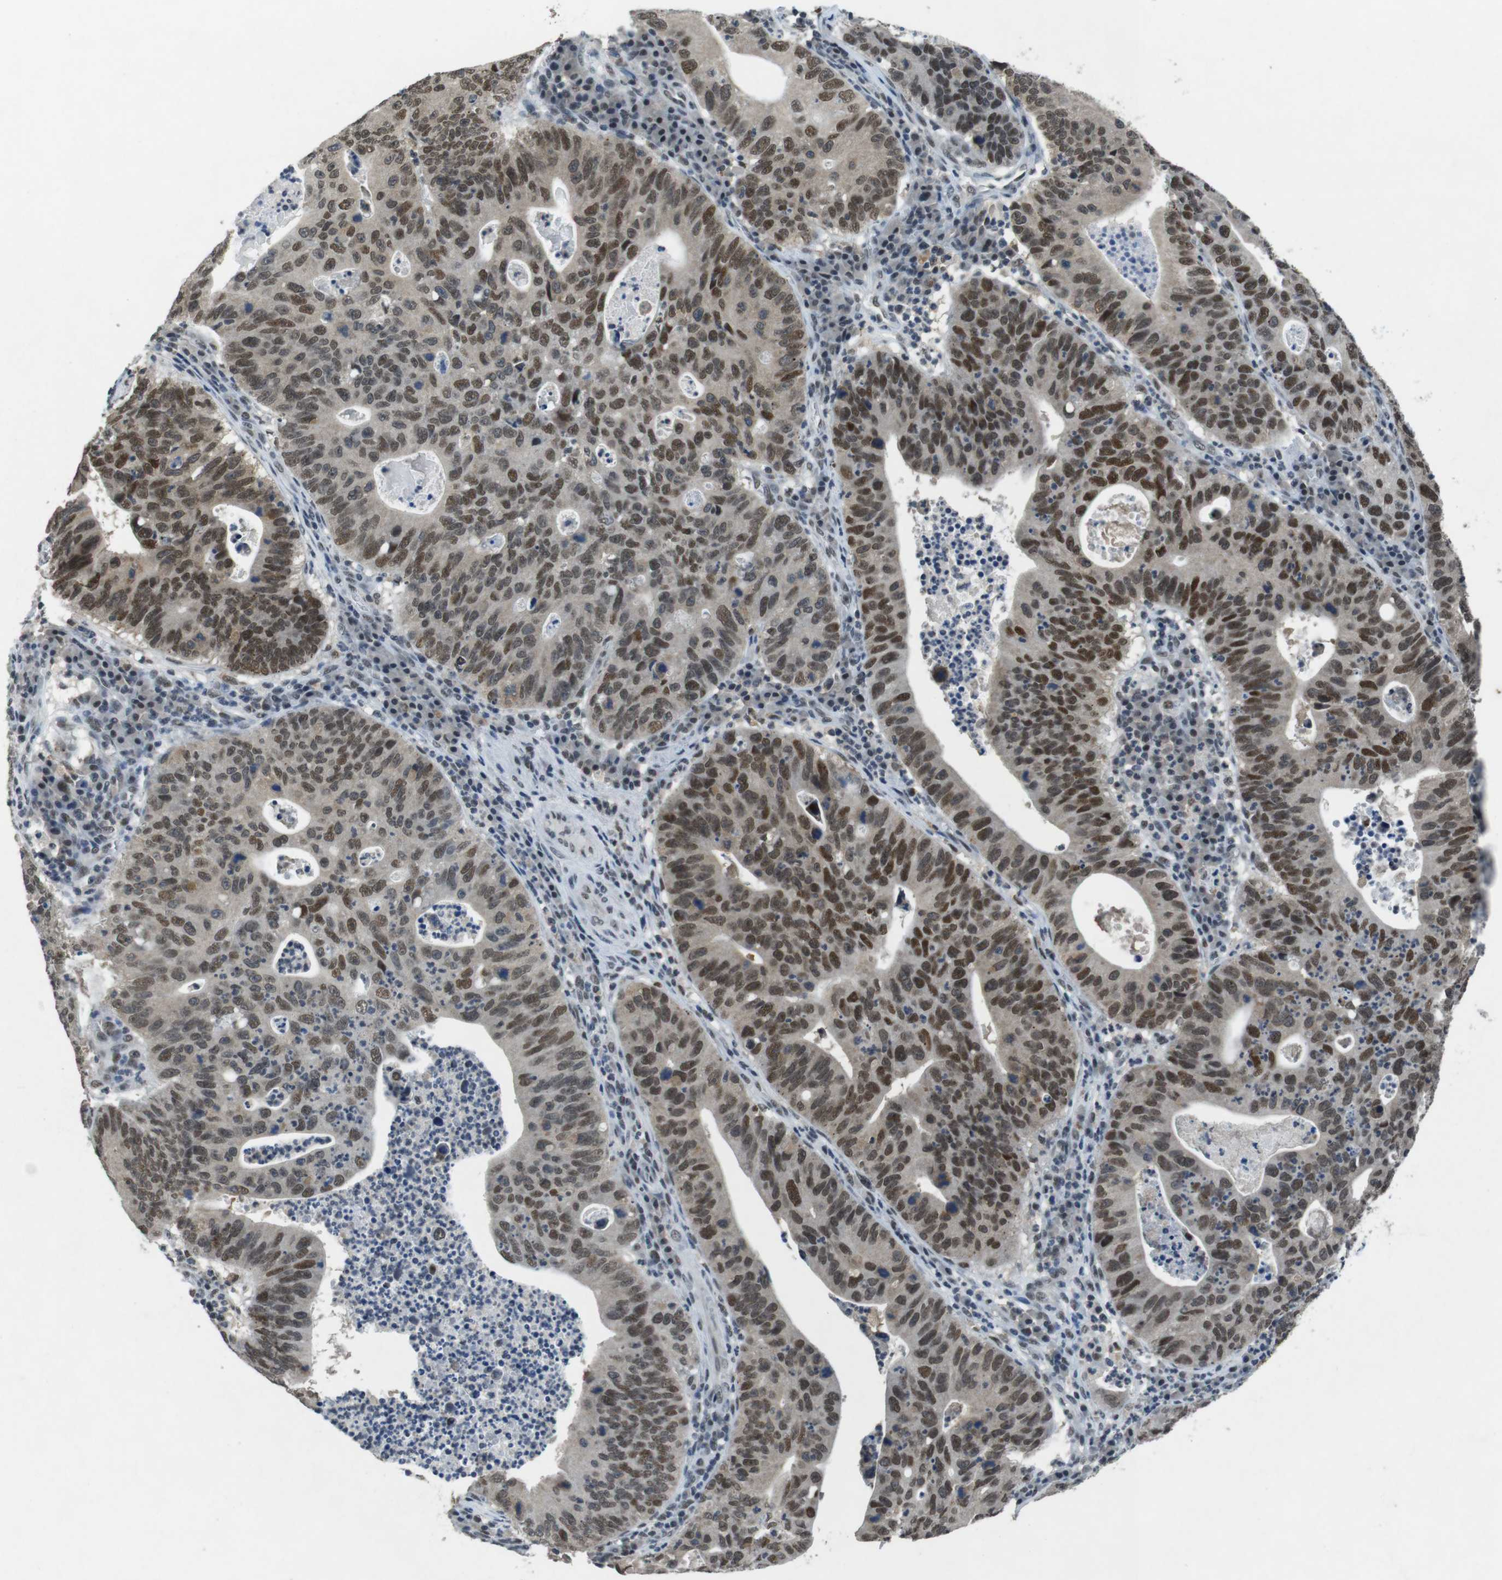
{"staining": {"intensity": "moderate", "quantity": ">75%", "location": "nuclear"}, "tissue": "stomach cancer", "cell_type": "Tumor cells", "image_type": "cancer", "snomed": [{"axis": "morphology", "description": "Adenocarcinoma, NOS"}, {"axis": "topography", "description": "Stomach"}], "caption": "The immunohistochemical stain highlights moderate nuclear expression in tumor cells of stomach cancer (adenocarcinoma) tissue. The protein of interest is stained brown, and the nuclei are stained in blue (DAB IHC with brightfield microscopy, high magnification).", "gene": "USP7", "patient": {"sex": "male", "age": 59}}